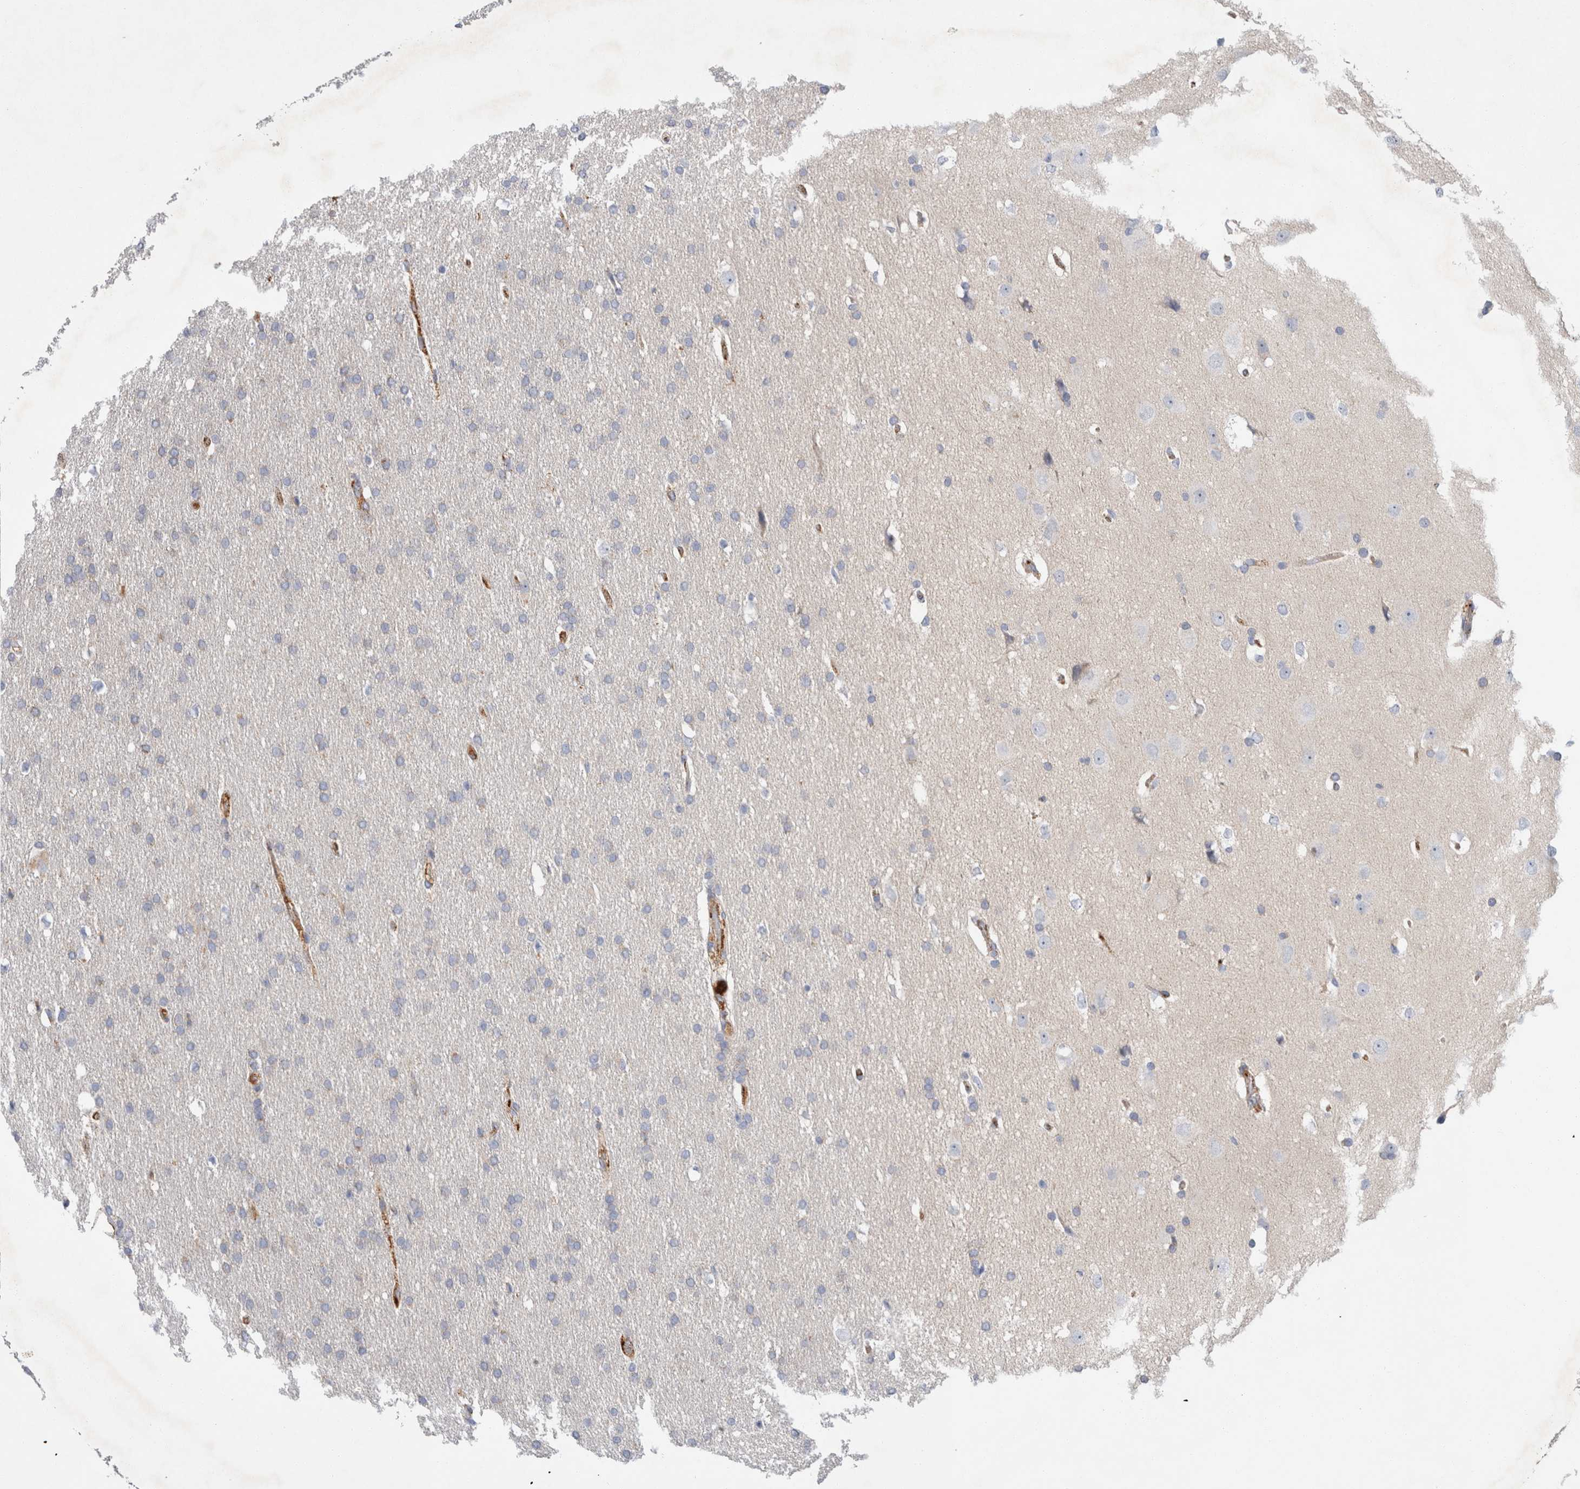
{"staining": {"intensity": "negative", "quantity": "none", "location": "none"}, "tissue": "glioma", "cell_type": "Tumor cells", "image_type": "cancer", "snomed": [{"axis": "morphology", "description": "Glioma, malignant, Low grade"}, {"axis": "topography", "description": "Brain"}], "caption": "There is no significant staining in tumor cells of glioma.", "gene": "IARS2", "patient": {"sex": "female", "age": 37}}